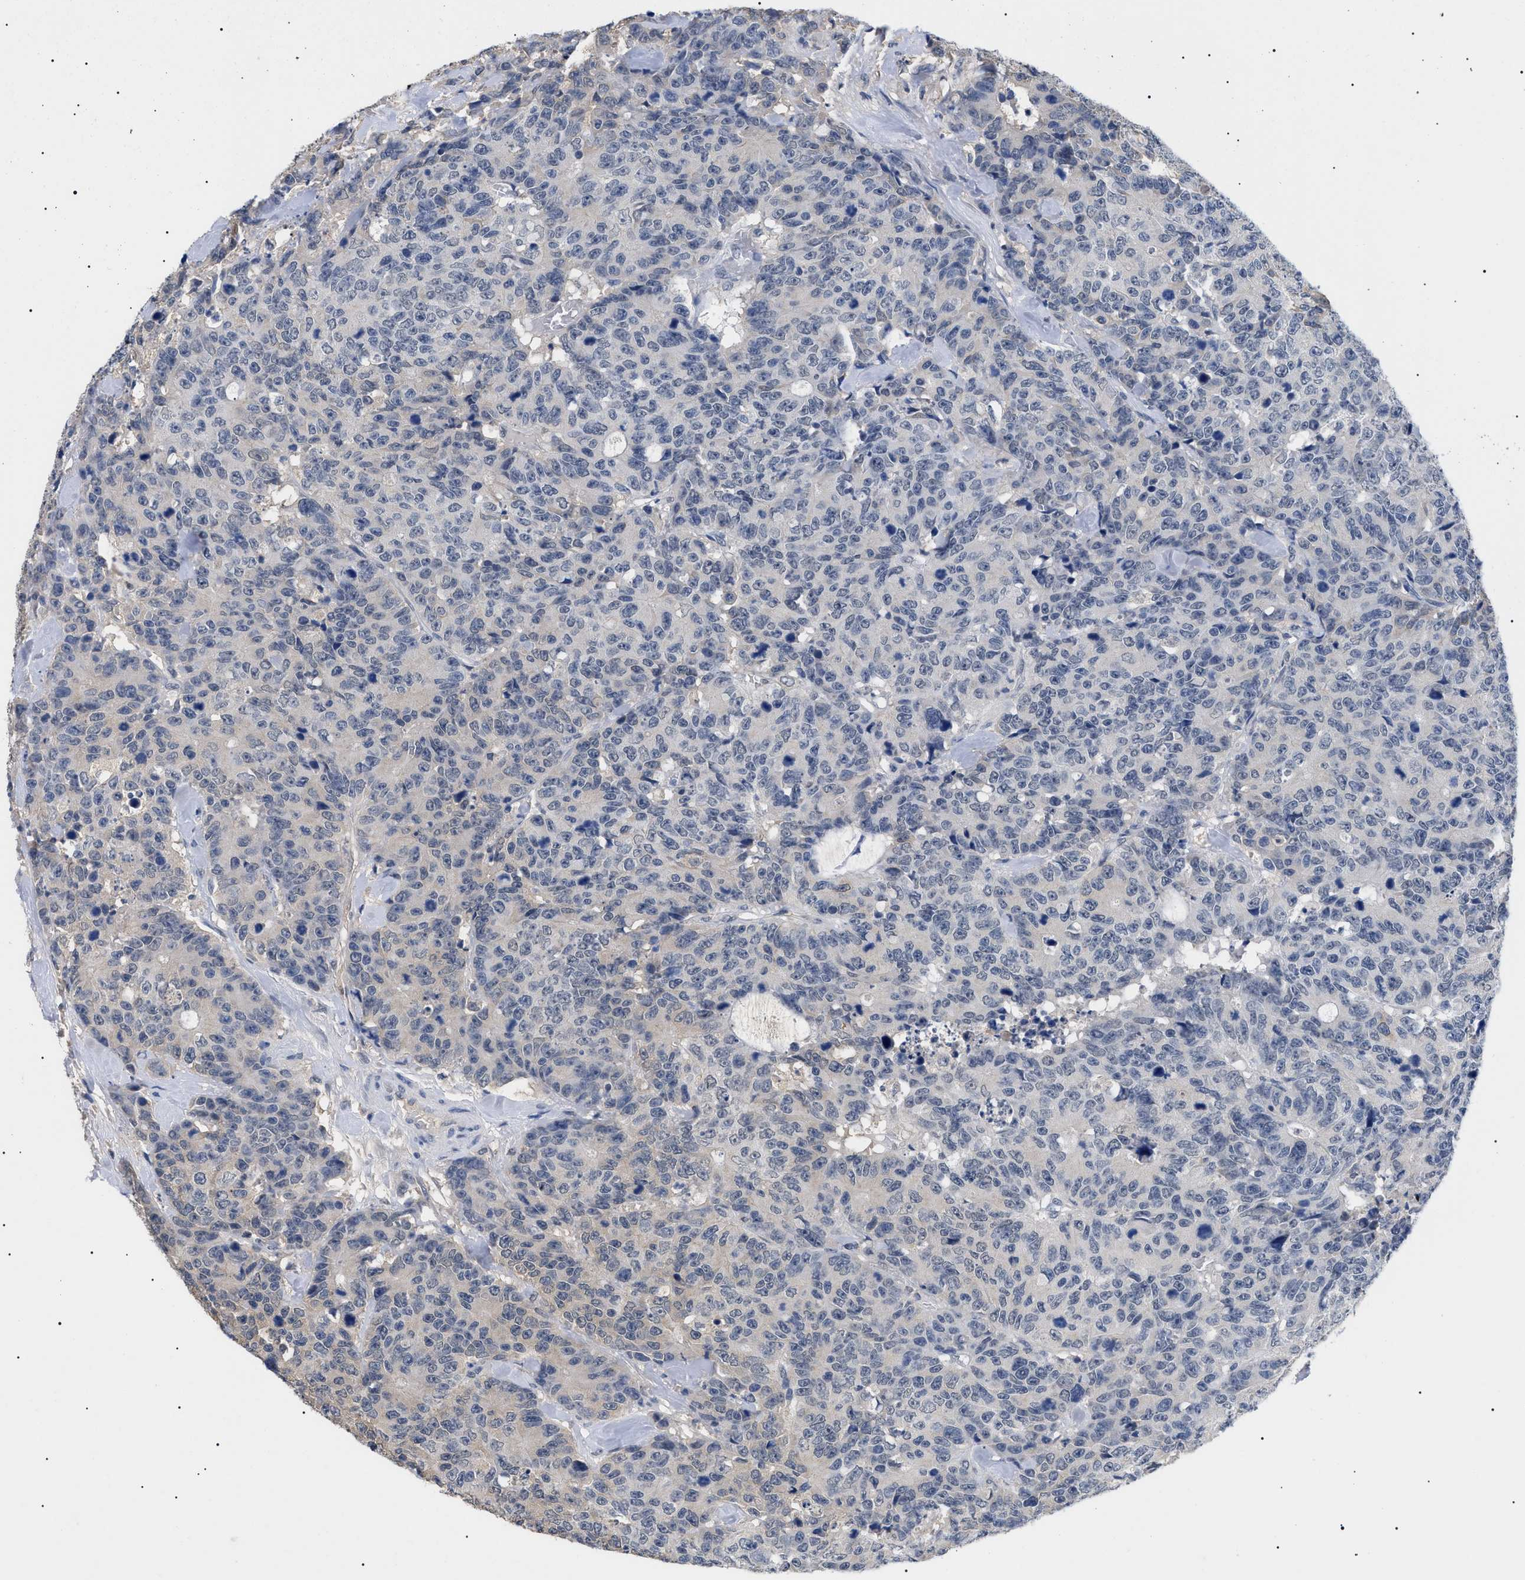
{"staining": {"intensity": "negative", "quantity": "none", "location": "none"}, "tissue": "colorectal cancer", "cell_type": "Tumor cells", "image_type": "cancer", "snomed": [{"axis": "morphology", "description": "Adenocarcinoma, NOS"}, {"axis": "topography", "description": "Colon"}], "caption": "Immunohistochemical staining of human colorectal cancer exhibits no significant positivity in tumor cells. (Stains: DAB (3,3'-diaminobenzidine) immunohistochemistry with hematoxylin counter stain, Microscopy: brightfield microscopy at high magnification).", "gene": "PRRT2", "patient": {"sex": "female", "age": 86}}